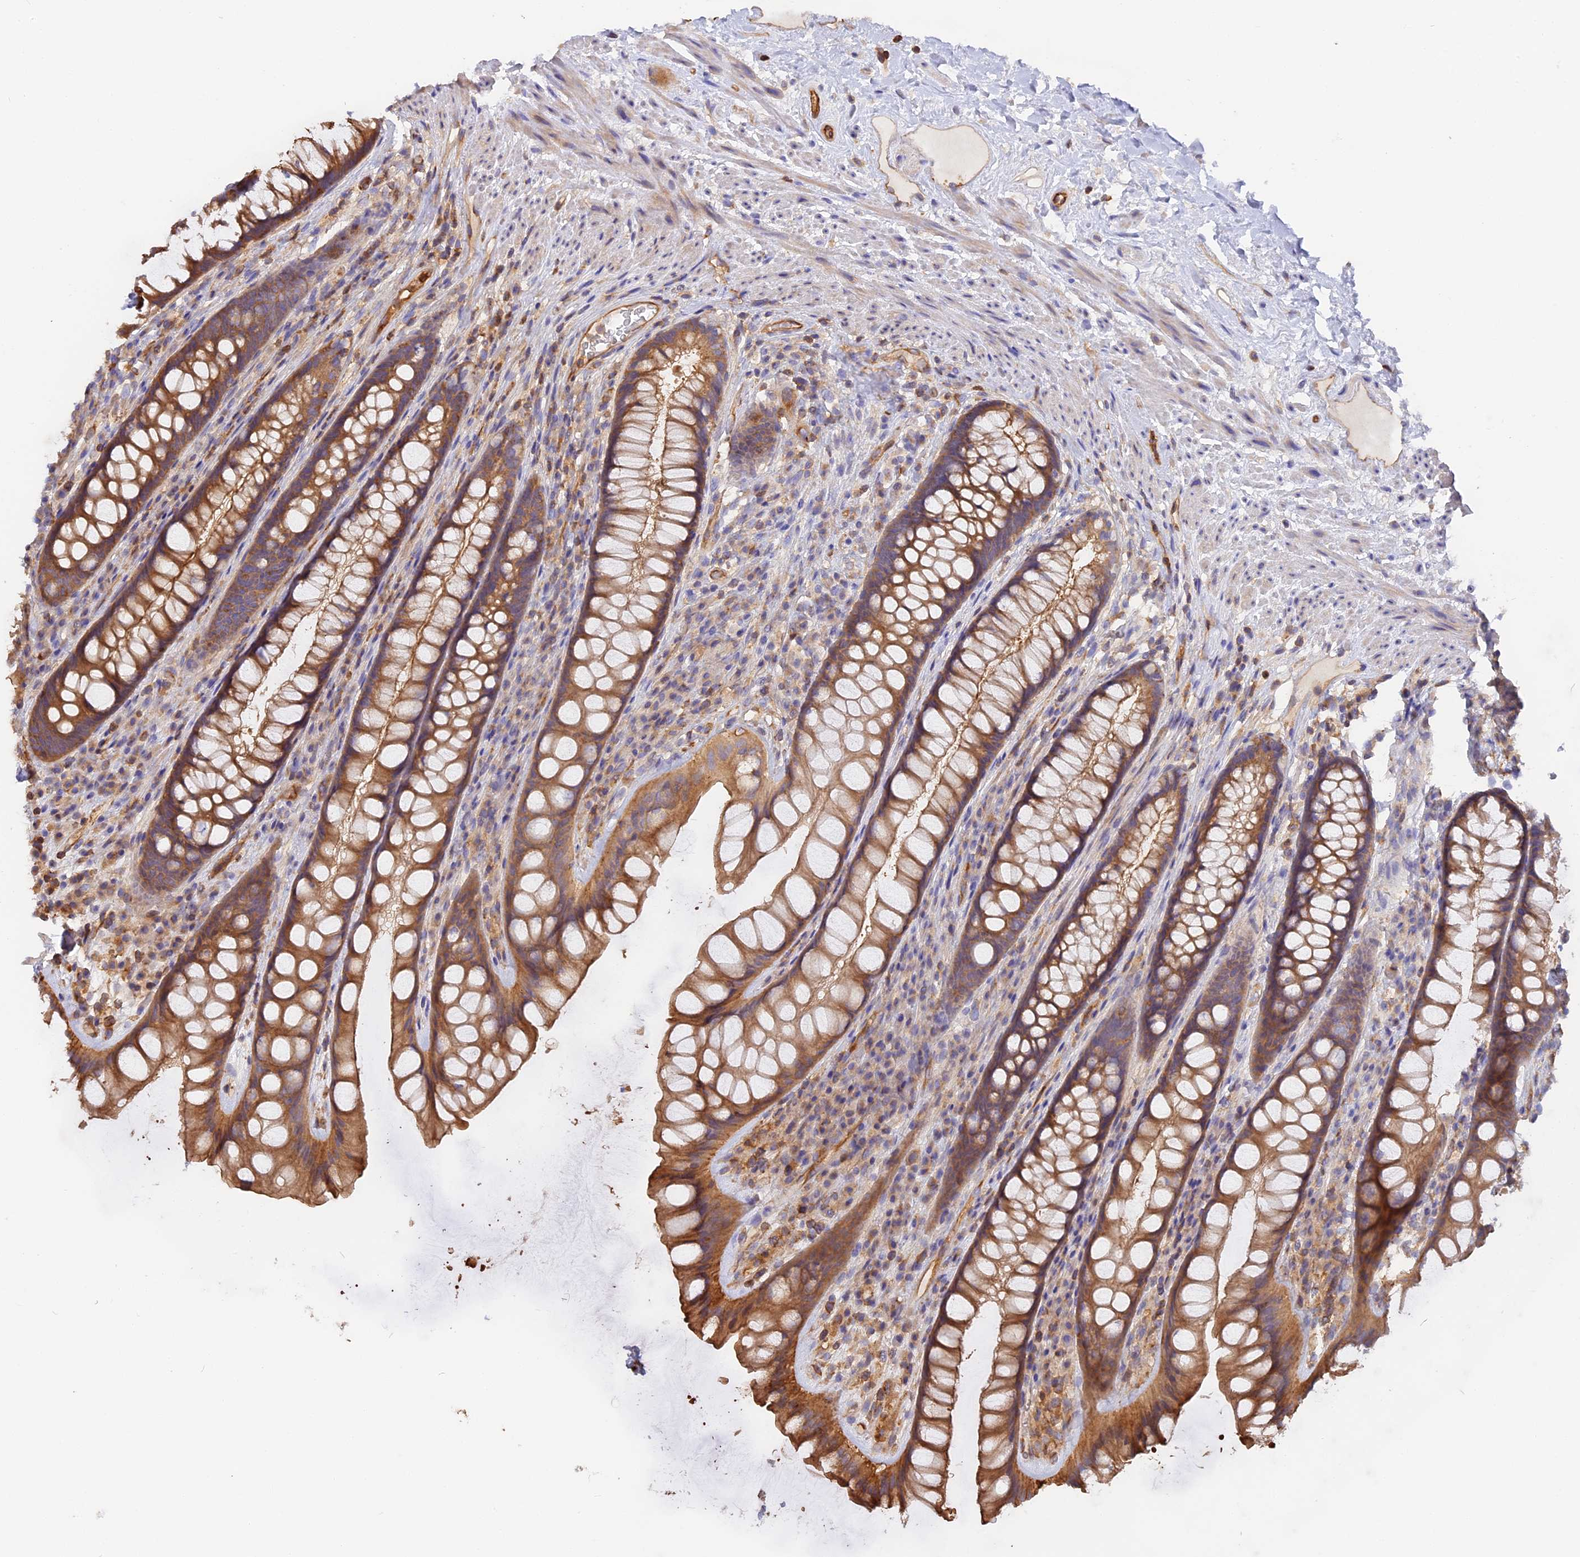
{"staining": {"intensity": "moderate", "quantity": ">75%", "location": "cytoplasmic/membranous"}, "tissue": "rectum", "cell_type": "Glandular cells", "image_type": "normal", "snomed": [{"axis": "morphology", "description": "Normal tissue, NOS"}, {"axis": "topography", "description": "Rectum"}], "caption": "Rectum stained with DAB (3,3'-diaminobenzidine) immunohistochemistry (IHC) displays medium levels of moderate cytoplasmic/membranous expression in approximately >75% of glandular cells.", "gene": "VPS18", "patient": {"sex": "male", "age": 74}}